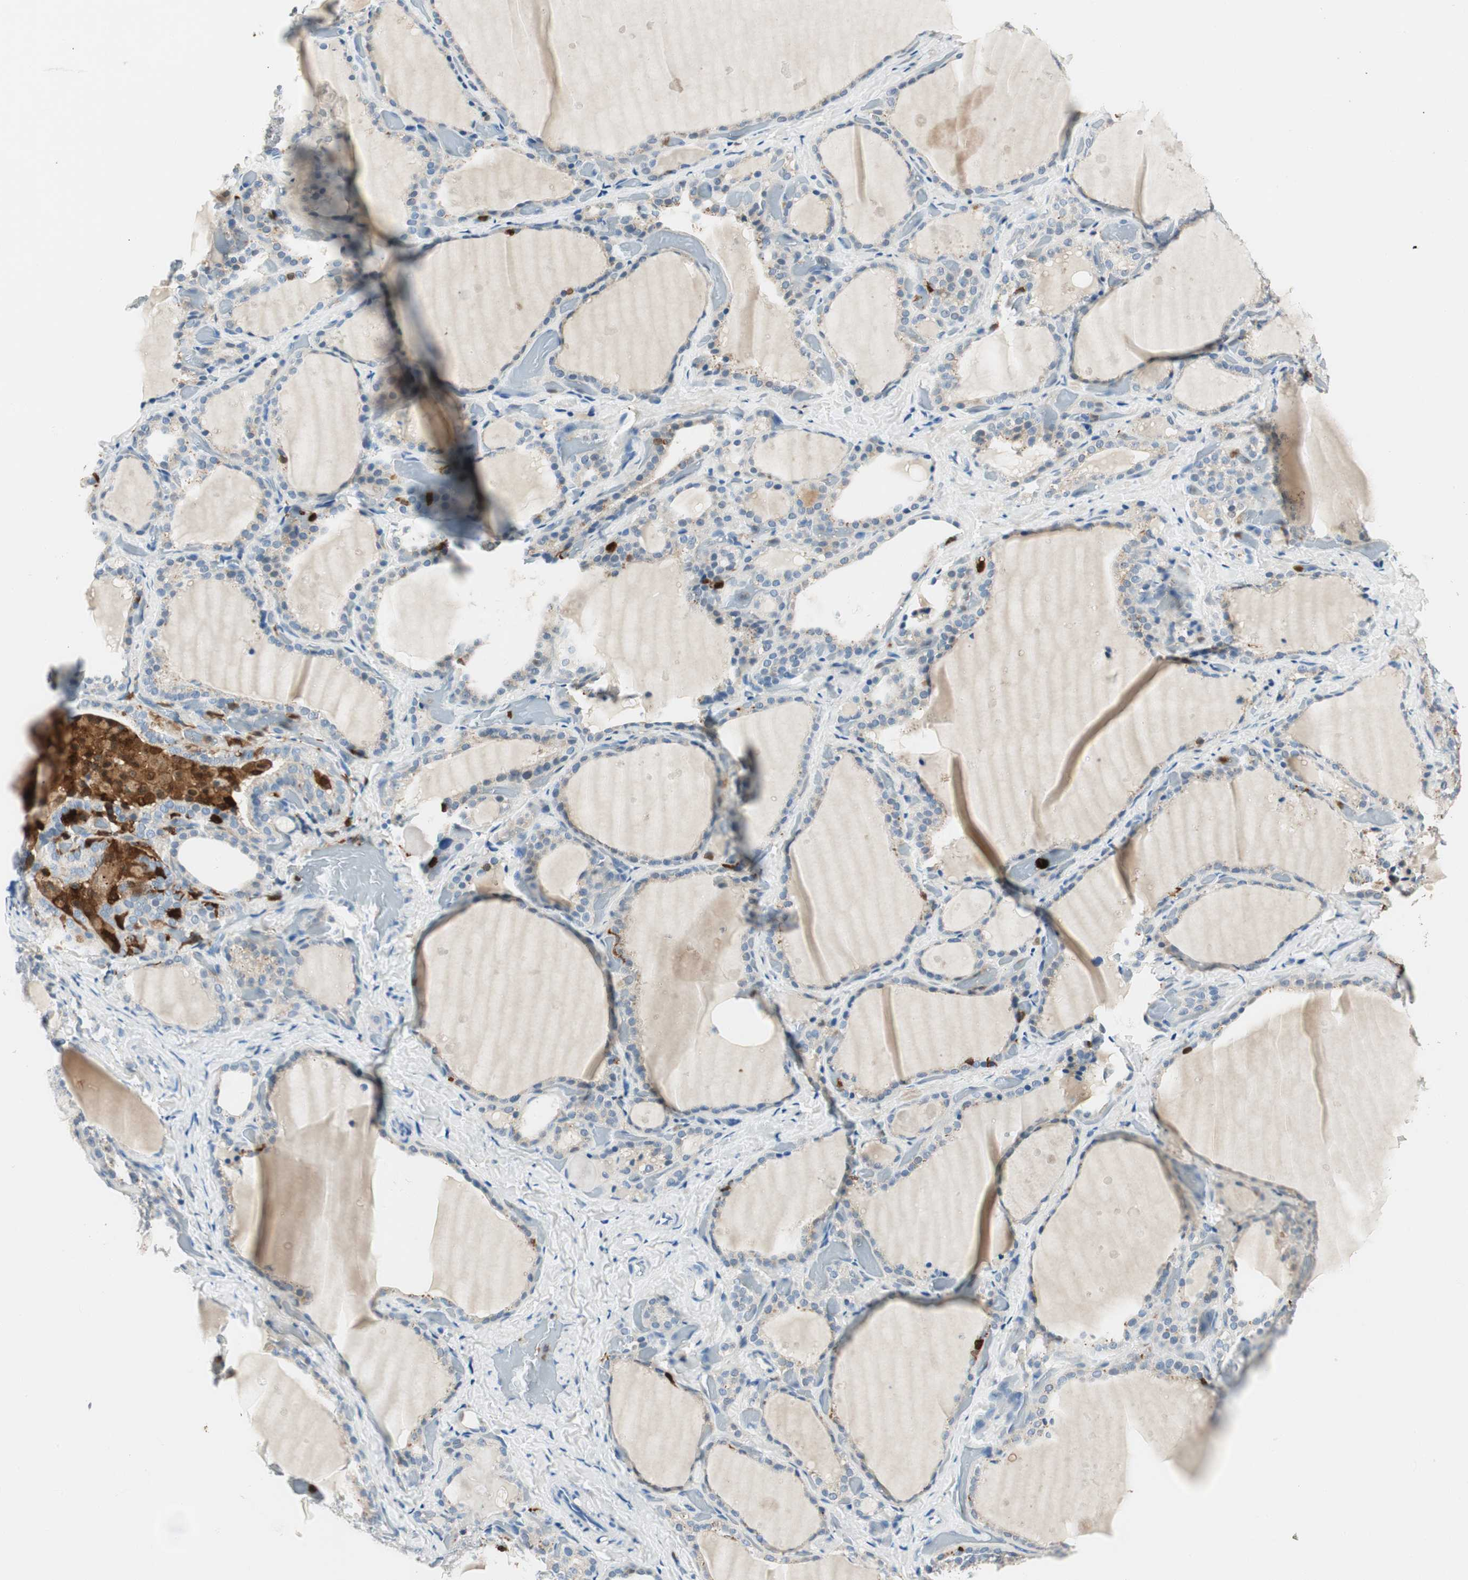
{"staining": {"intensity": "weak", "quantity": "25%-75%", "location": "cytoplasmic/membranous"}, "tissue": "thyroid gland", "cell_type": "Glandular cells", "image_type": "normal", "snomed": [{"axis": "morphology", "description": "Normal tissue, NOS"}, {"axis": "topography", "description": "Thyroid gland"}], "caption": "High-power microscopy captured an immunohistochemistry photomicrograph of benign thyroid gland, revealing weak cytoplasmic/membranous expression in approximately 25%-75% of glandular cells.", "gene": "COTL1", "patient": {"sex": "female", "age": 44}}